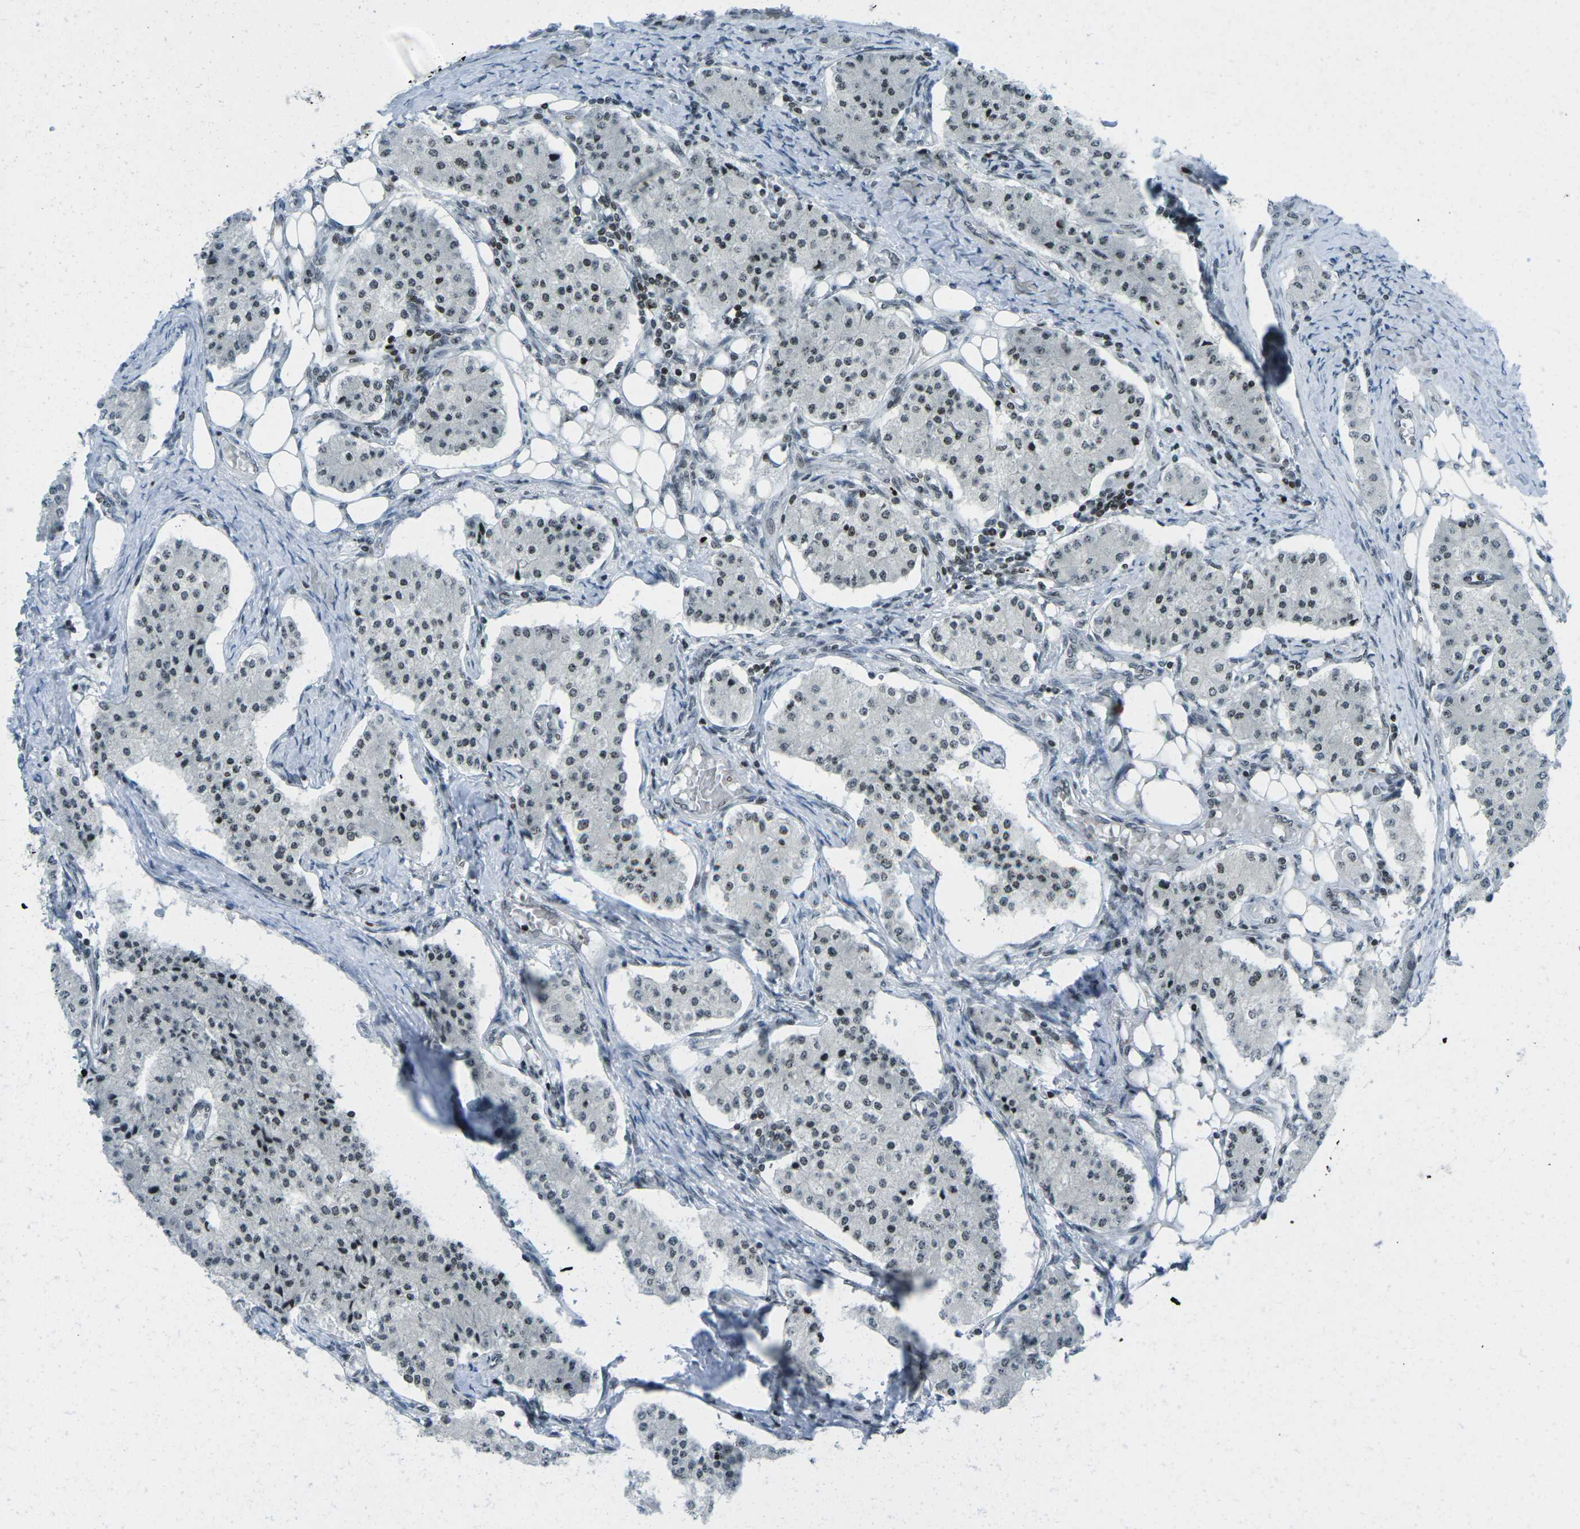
{"staining": {"intensity": "weak", "quantity": "25%-75%", "location": "nuclear"}, "tissue": "carcinoid", "cell_type": "Tumor cells", "image_type": "cancer", "snomed": [{"axis": "morphology", "description": "Carcinoid, malignant, NOS"}, {"axis": "topography", "description": "Colon"}], "caption": "A photomicrograph of human carcinoid (malignant) stained for a protein displays weak nuclear brown staining in tumor cells. The staining is performed using DAB brown chromogen to label protein expression. The nuclei are counter-stained blue using hematoxylin.", "gene": "EME1", "patient": {"sex": "female", "age": 52}}